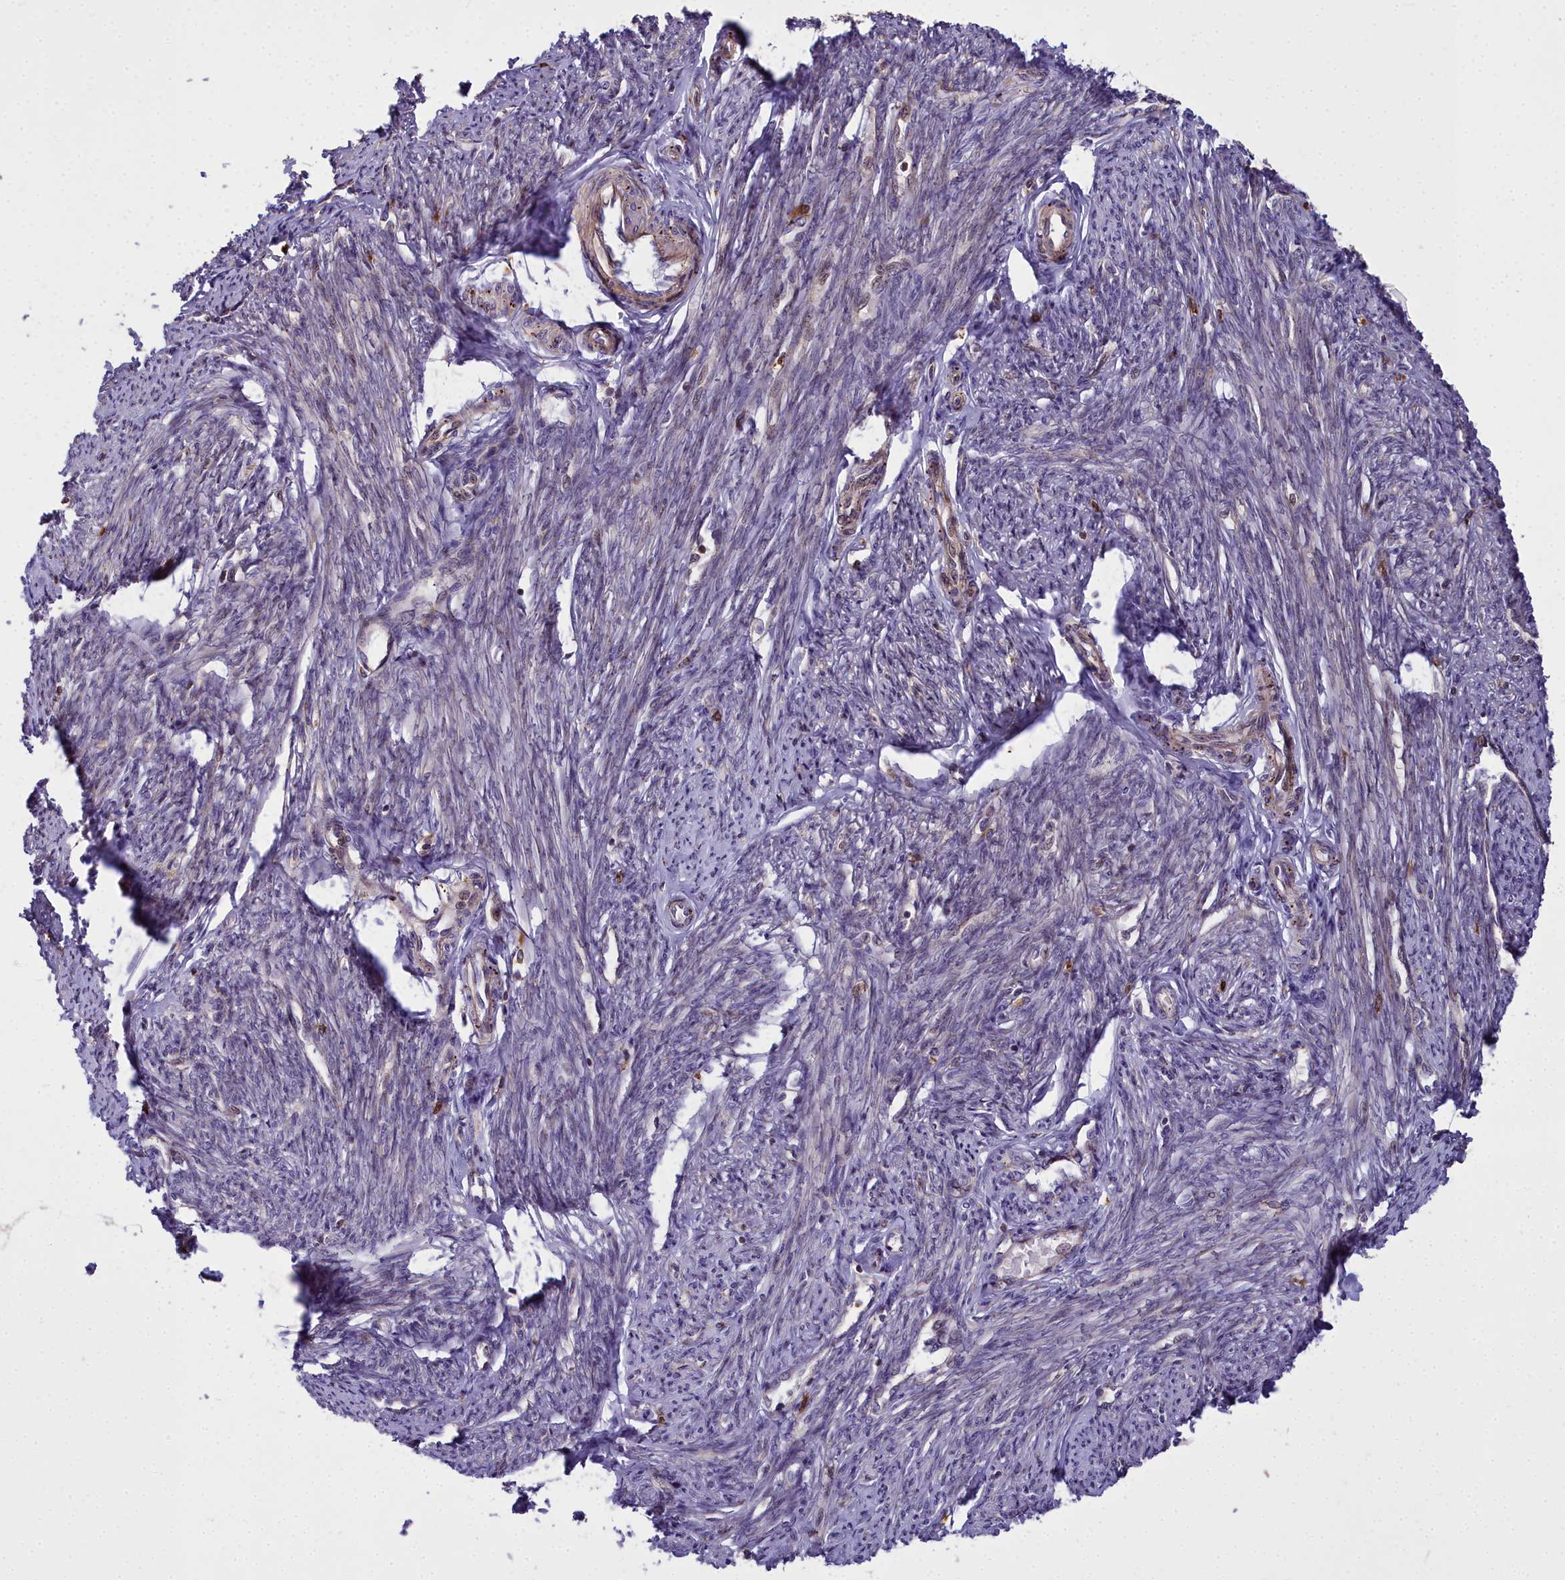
{"staining": {"intensity": "moderate", "quantity": "25%-75%", "location": "cytoplasmic/membranous"}, "tissue": "smooth muscle", "cell_type": "Smooth muscle cells", "image_type": "normal", "snomed": [{"axis": "morphology", "description": "Normal tissue, NOS"}, {"axis": "topography", "description": "Smooth muscle"}, {"axis": "topography", "description": "Uterus"}], "caption": "The image reveals a brown stain indicating the presence of a protein in the cytoplasmic/membranous of smooth muscle cells in smooth muscle. (IHC, brightfield microscopy, high magnification).", "gene": "GLYATL3", "patient": {"sex": "female", "age": 59}}